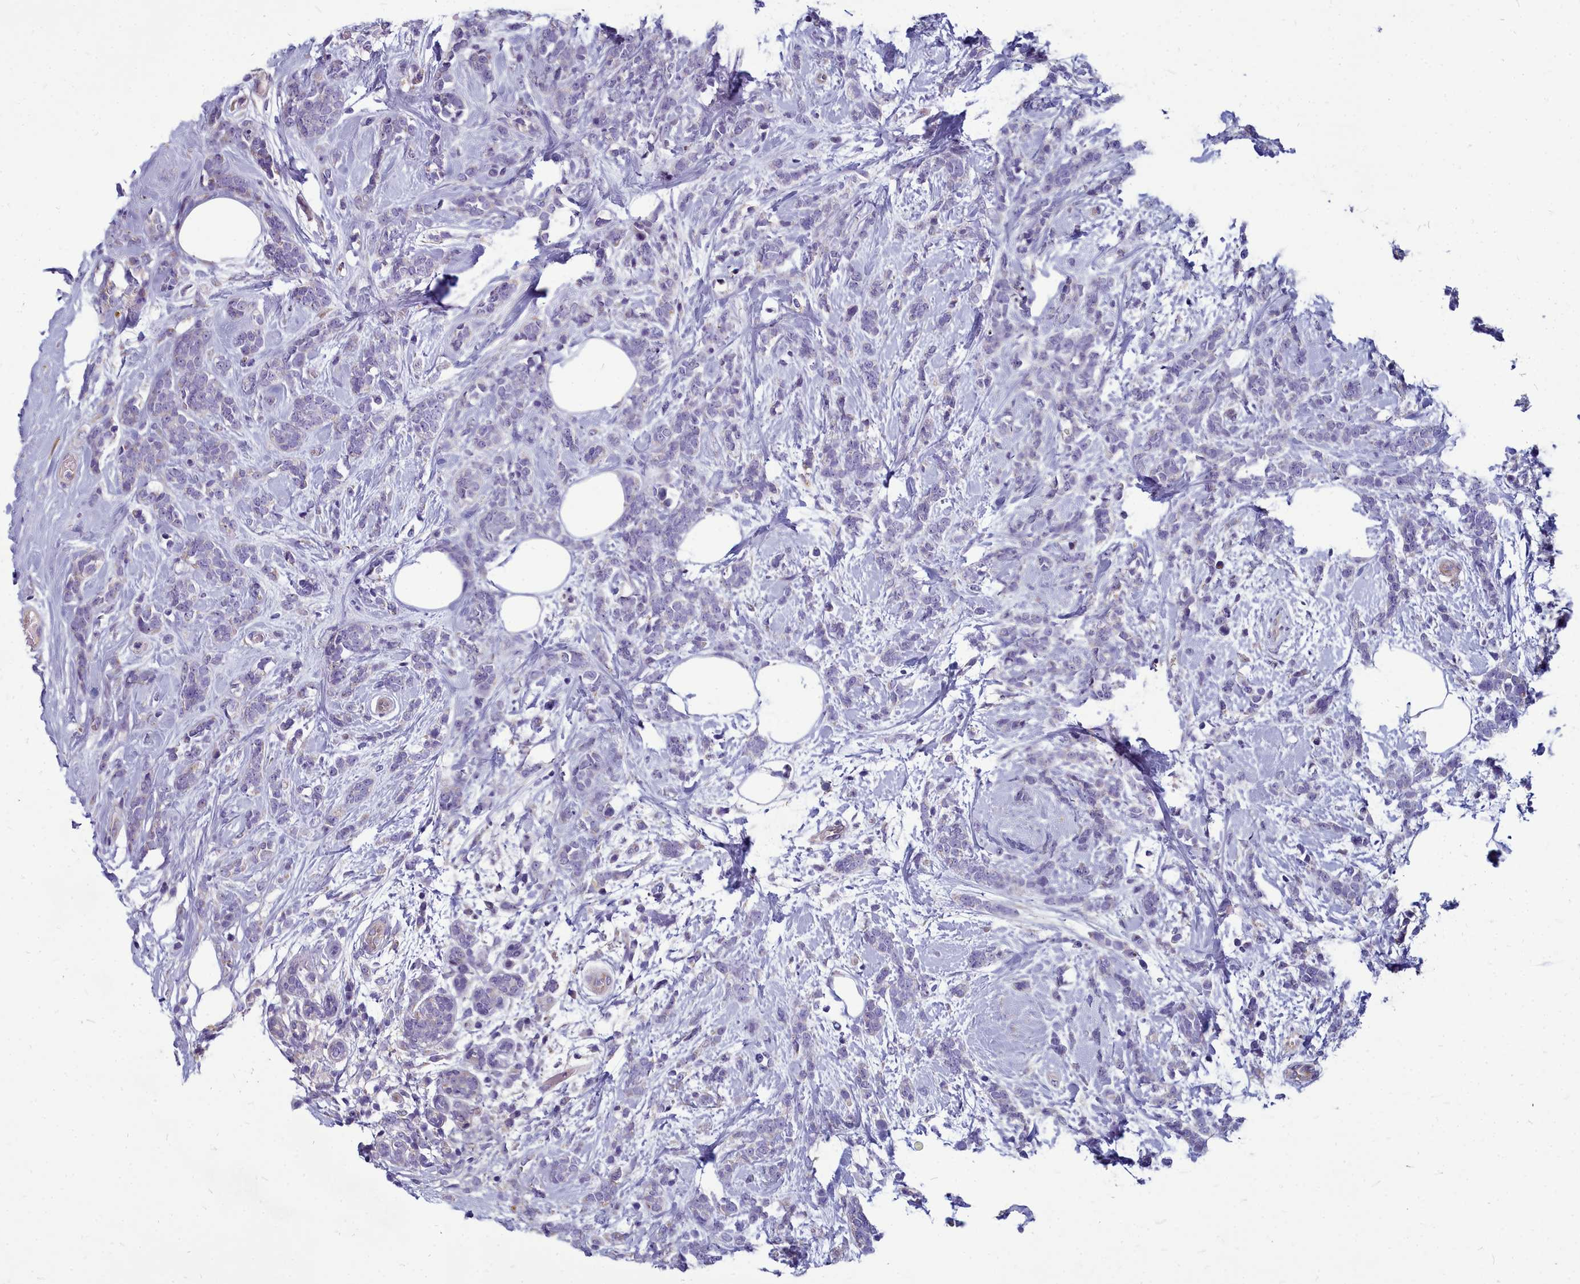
{"staining": {"intensity": "negative", "quantity": "none", "location": "none"}, "tissue": "breast cancer", "cell_type": "Tumor cells", "image_type": "cancer", "snomed": [{"axis": "morphology", "description": "Lobular carcinoma"}, {"axis": "topography", "description": "Breast"}], "caption": "Tumor cells show no significant protein expression in breast cancer (lobular carcinoma).", "gene": "SMPD4", "patient": {"sex": "female", "age": 58}}